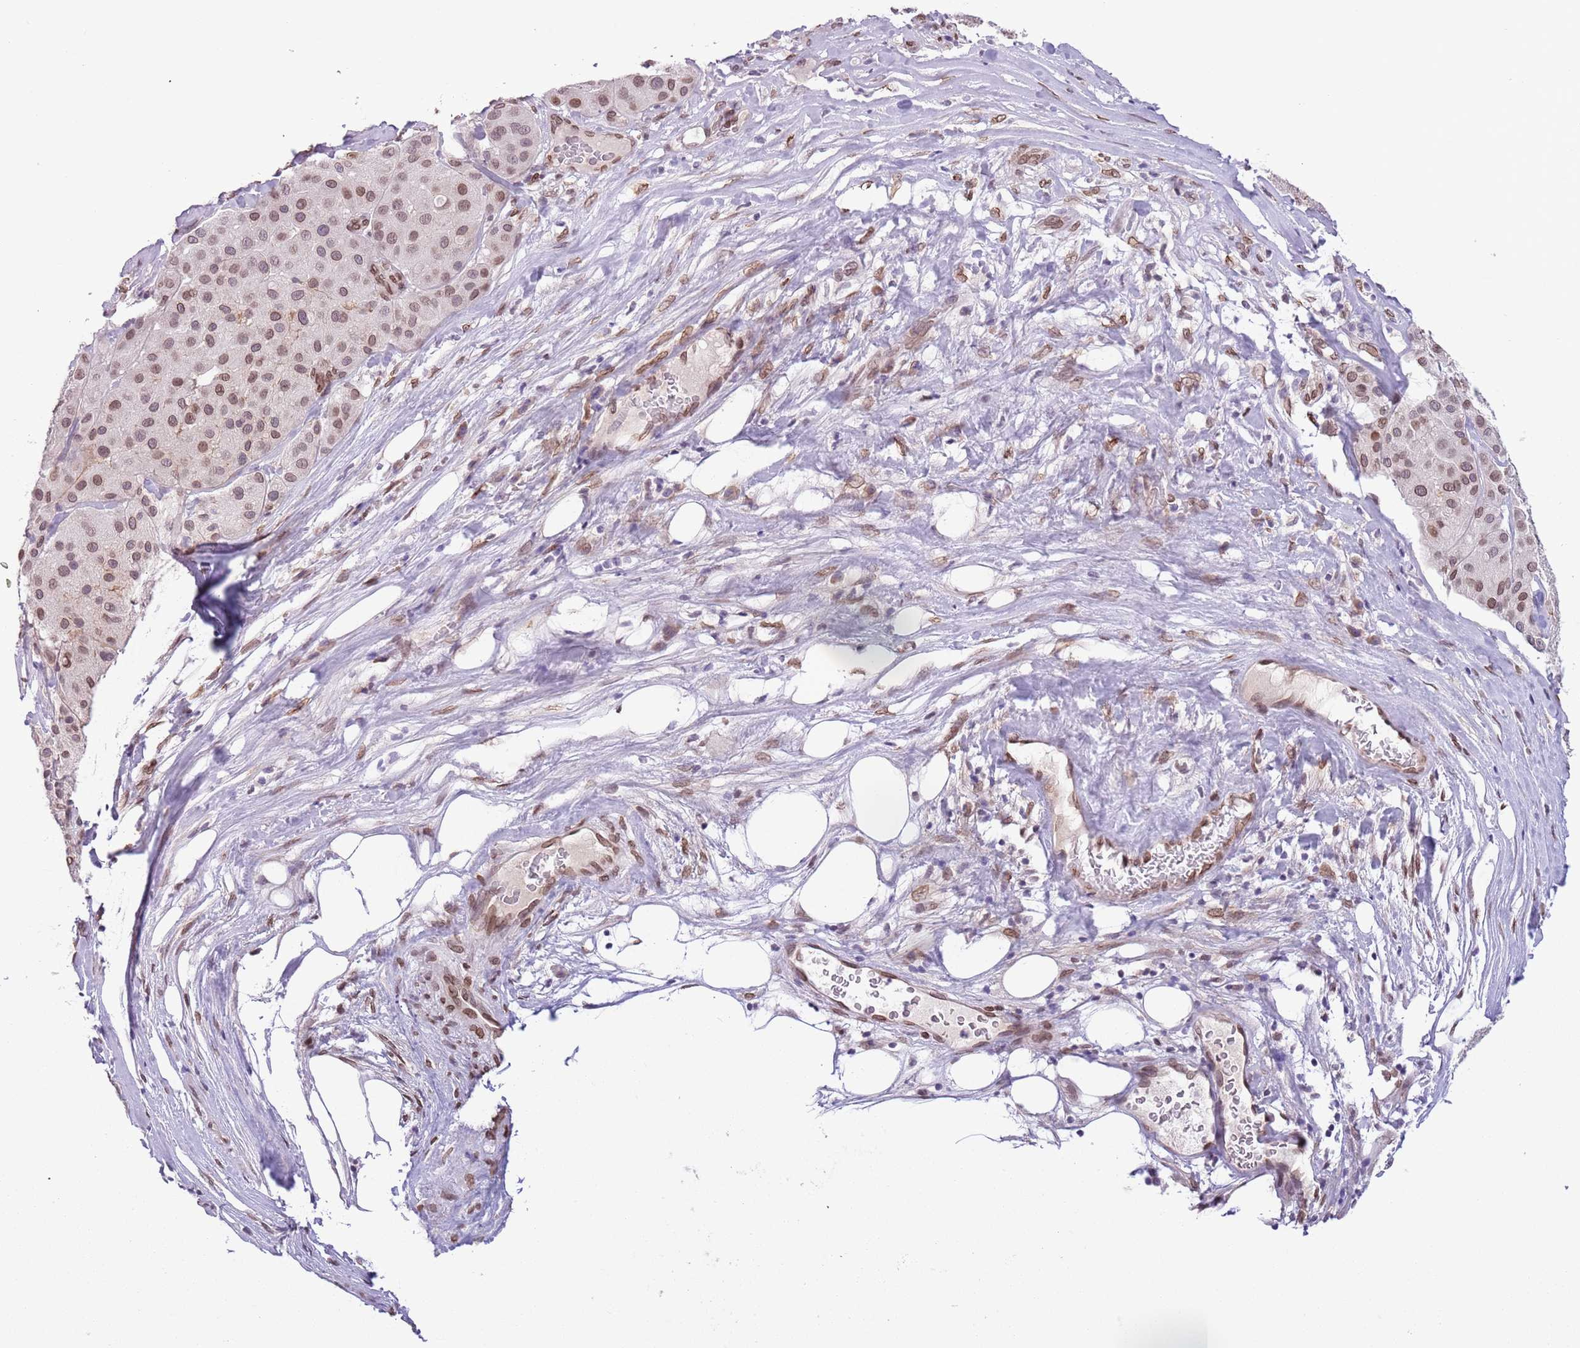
{"staining": {"intensity": "moderate", "quantity": ">75%", "location": "nuclear"}, "tissue": "melanoma", "cell_type": "Tumor cells", "image_type": "cancer", "snomed": [{"axis": "morphology", "description": "Malignant melanoma, Metastatic site"}, {"axis": "topography", "description": "Smooth muscle"}], "caption": "The image reveals staining of malignant melanoma (metastatic site), revealing moderate nuclear protein expression (brown color) within tumor cells.", "gene": "ZGLP1", "patient": {"sex": "male", "age": 41}}